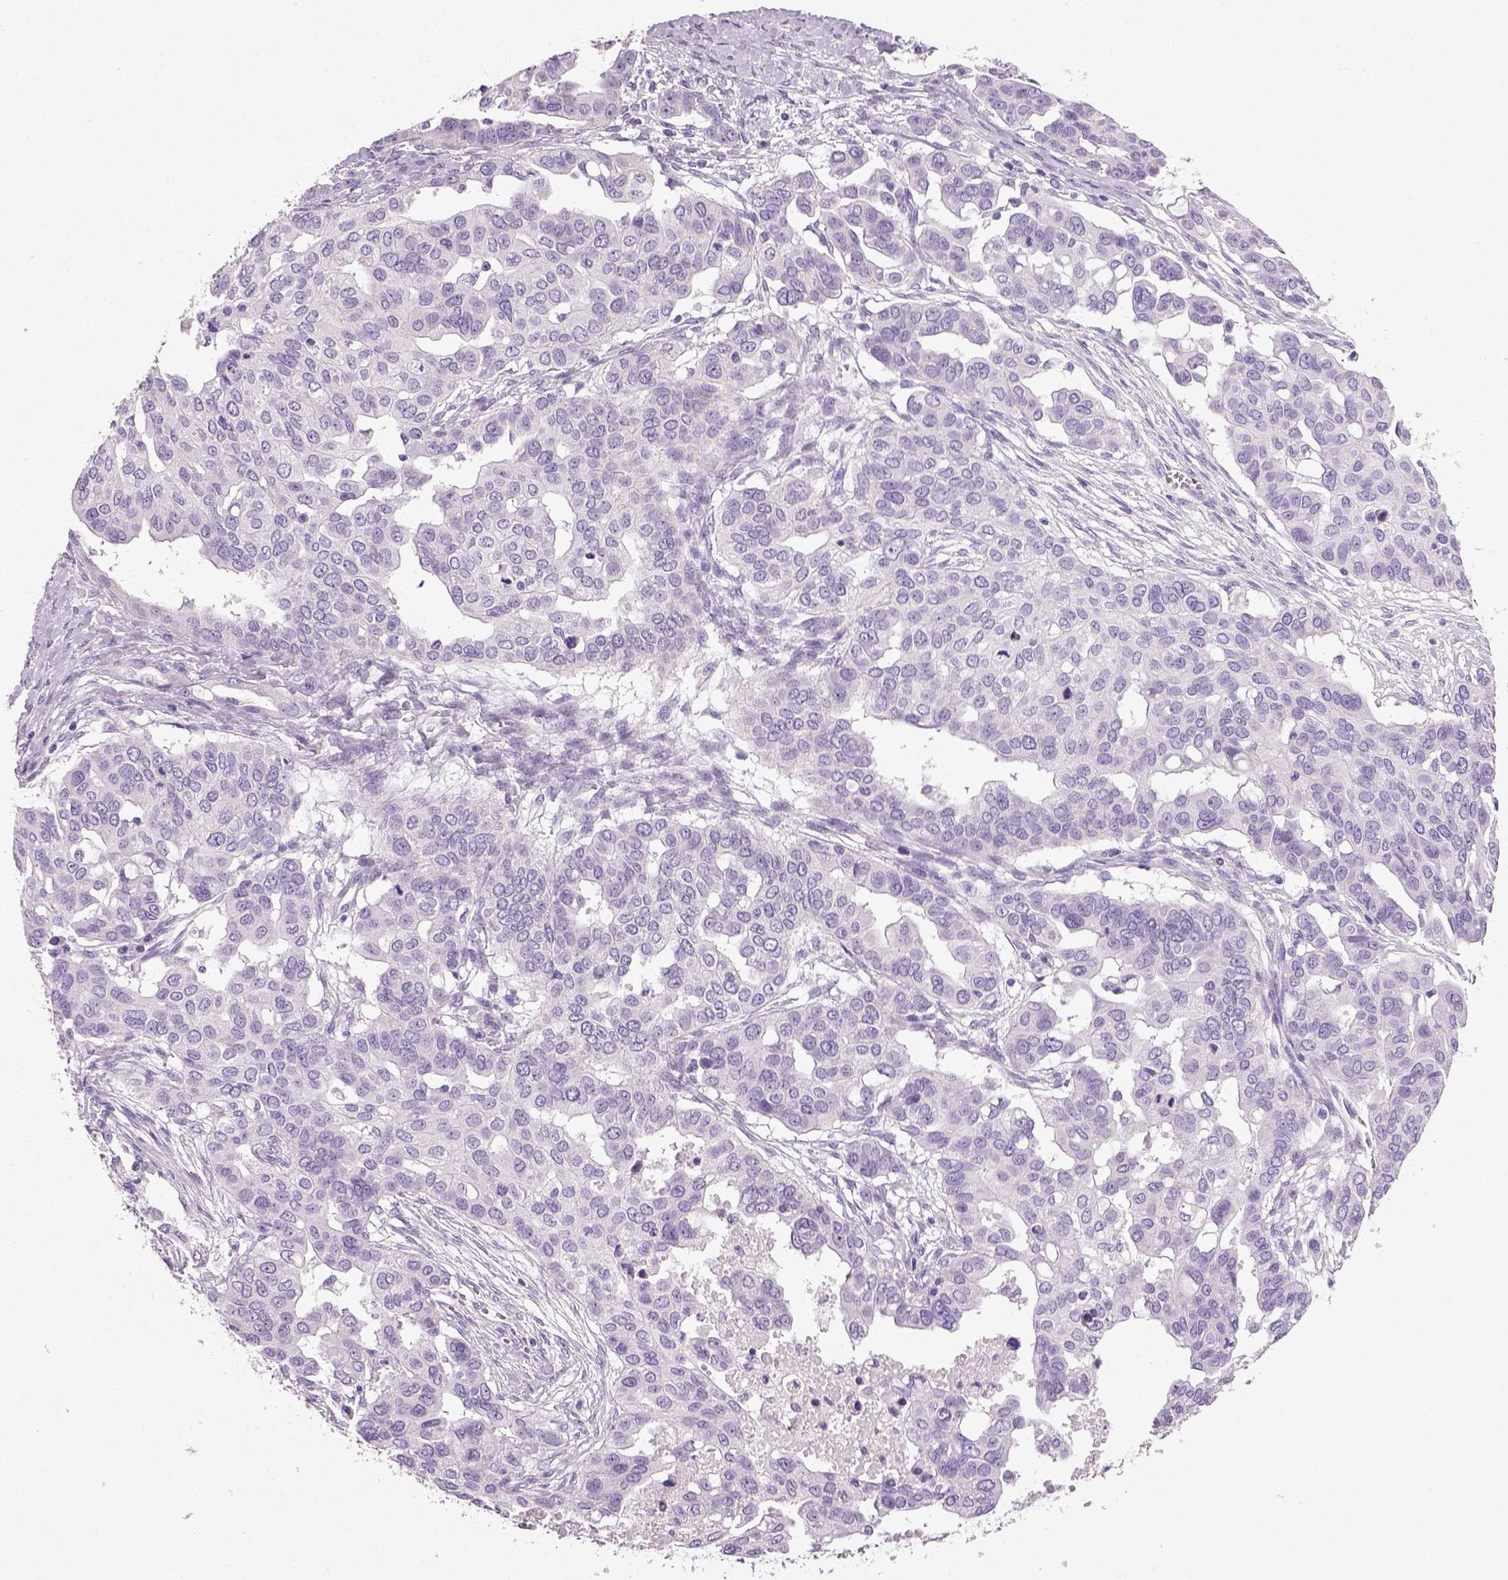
{"staining": {"intensity": "negative", "quantity": "none", "location": "none"}, "tissue": "ovarian cancer", "cell_type": "Tumor cells", "image_type": "cancer", "snomed": [{"axis": "morphology", "description": "Carcinoma, endometroid"}, {"axis": "topography", "description": "Ovary"}], "caption": "An immunohistochemistry micrograph of ovarian cancer (endometroid carcinoma) is shown. There is no staining in tumor cells of ovarian cancer (endometroid carcinoma). (DAB (3,3'-diaminobenzidine) IHC with hematoxylin counter stain).", "gene": "NECAB2", "patient": {"sex": "female", "age": 78}}